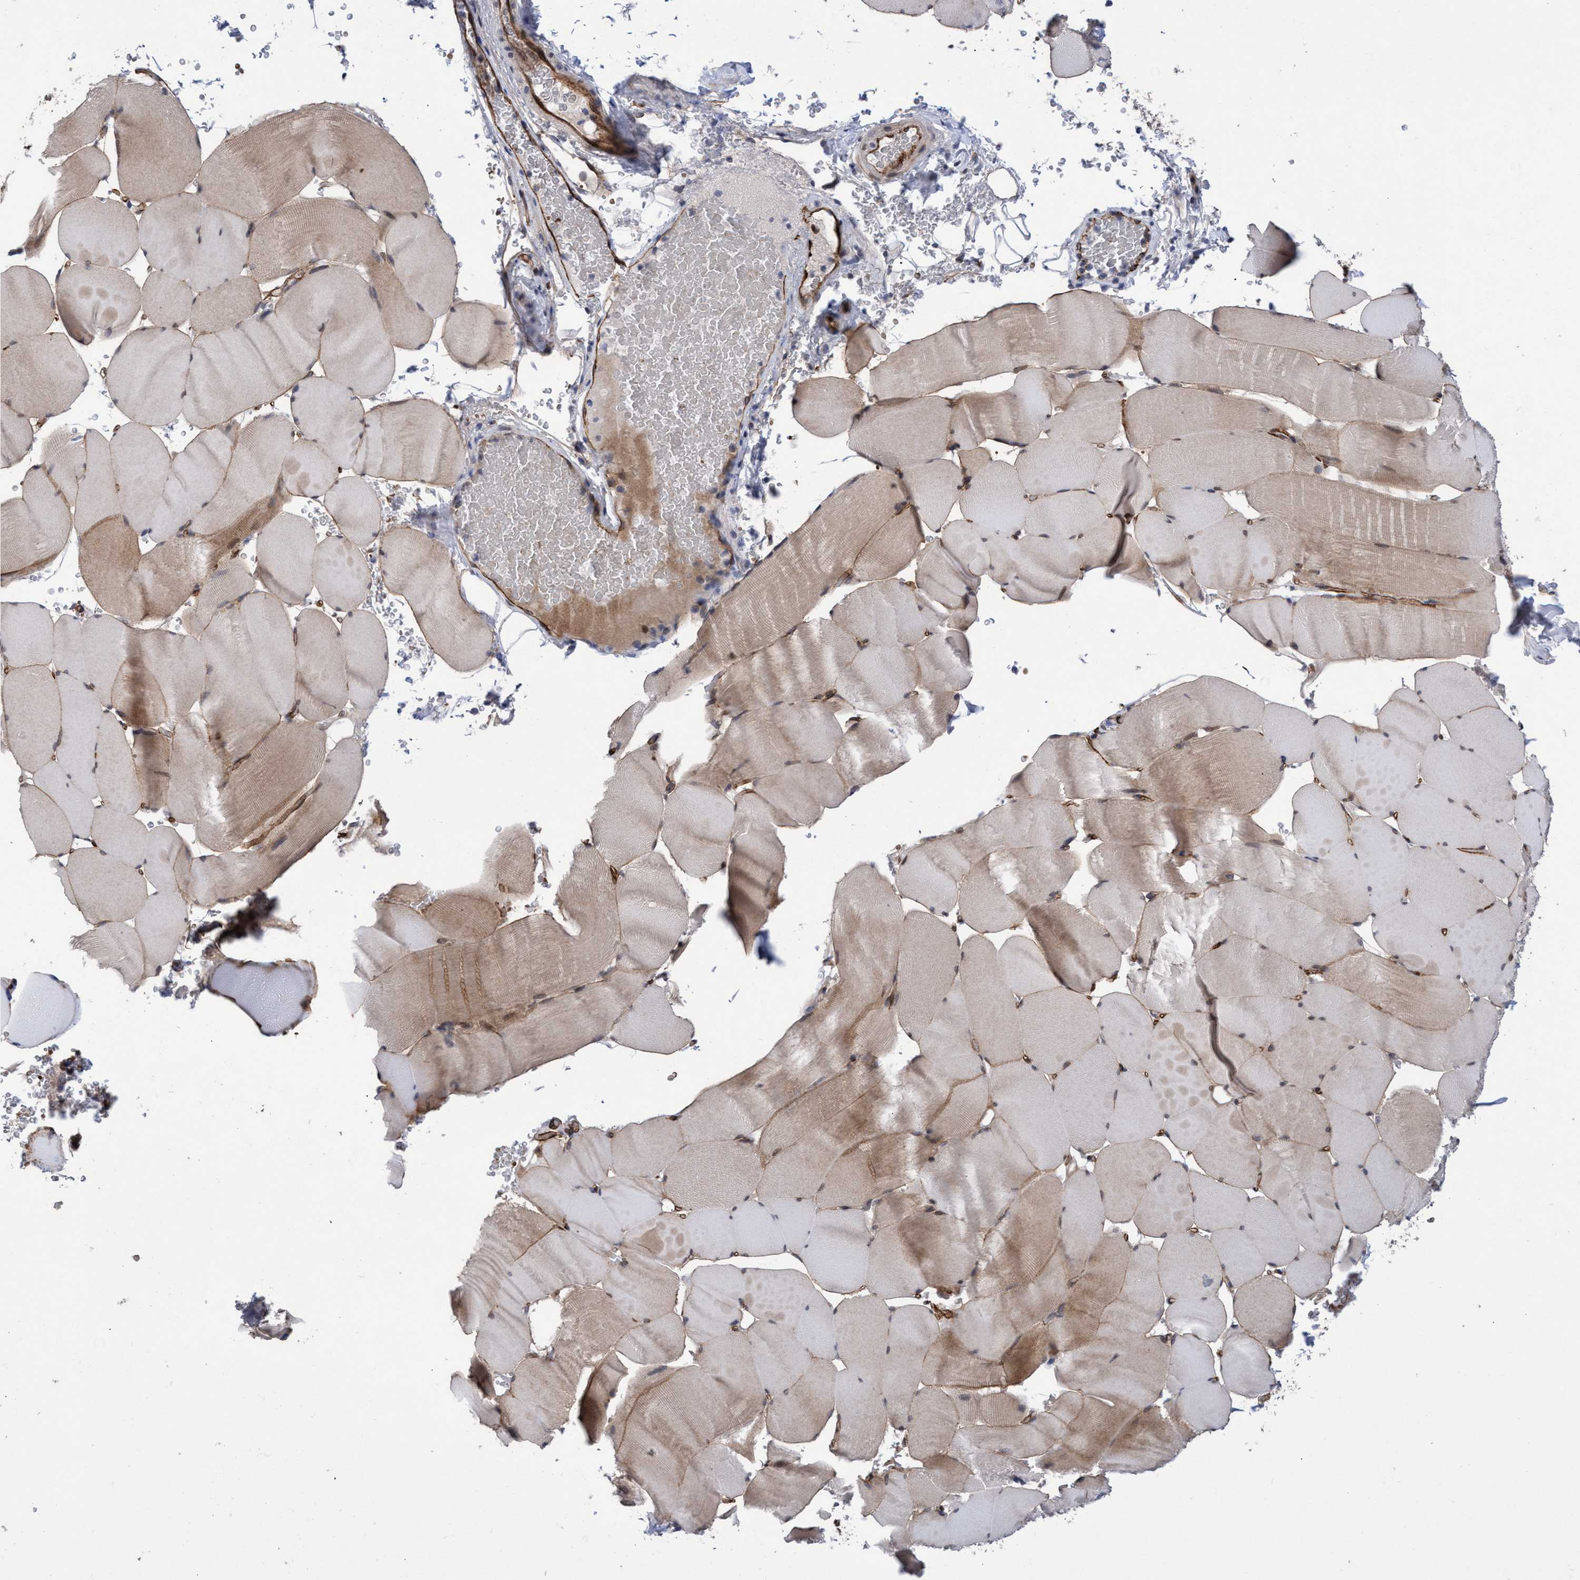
{"staining": {"intensity": "weak", "quantity": "25%-75%", "location": "cytoplasmic/membranous"}, "tissue": "skeletal muscle", "cell_type": "Myocytes", "image_type": "normal", "snomed": [{"axis": "morphology", "description": "Normal tissue, NOS"}, {"axis": "topography", "description": "Skeletal muscle"}], "caption": "Immunohistochemical staining of unremarkable human skeletal muscle demonstrates 25%-75% levels of weak cytoplasmic/membranous protein positivity in about 25%-75% of myocytes. (Stains: DAB (3,3'-diaminobenzidine) in brown, nuclei in blue, Microscopy: brightfield microscopy at high magnification).", "gene": "ZNF750", "patient": {"sex": "male", "age": 62}}